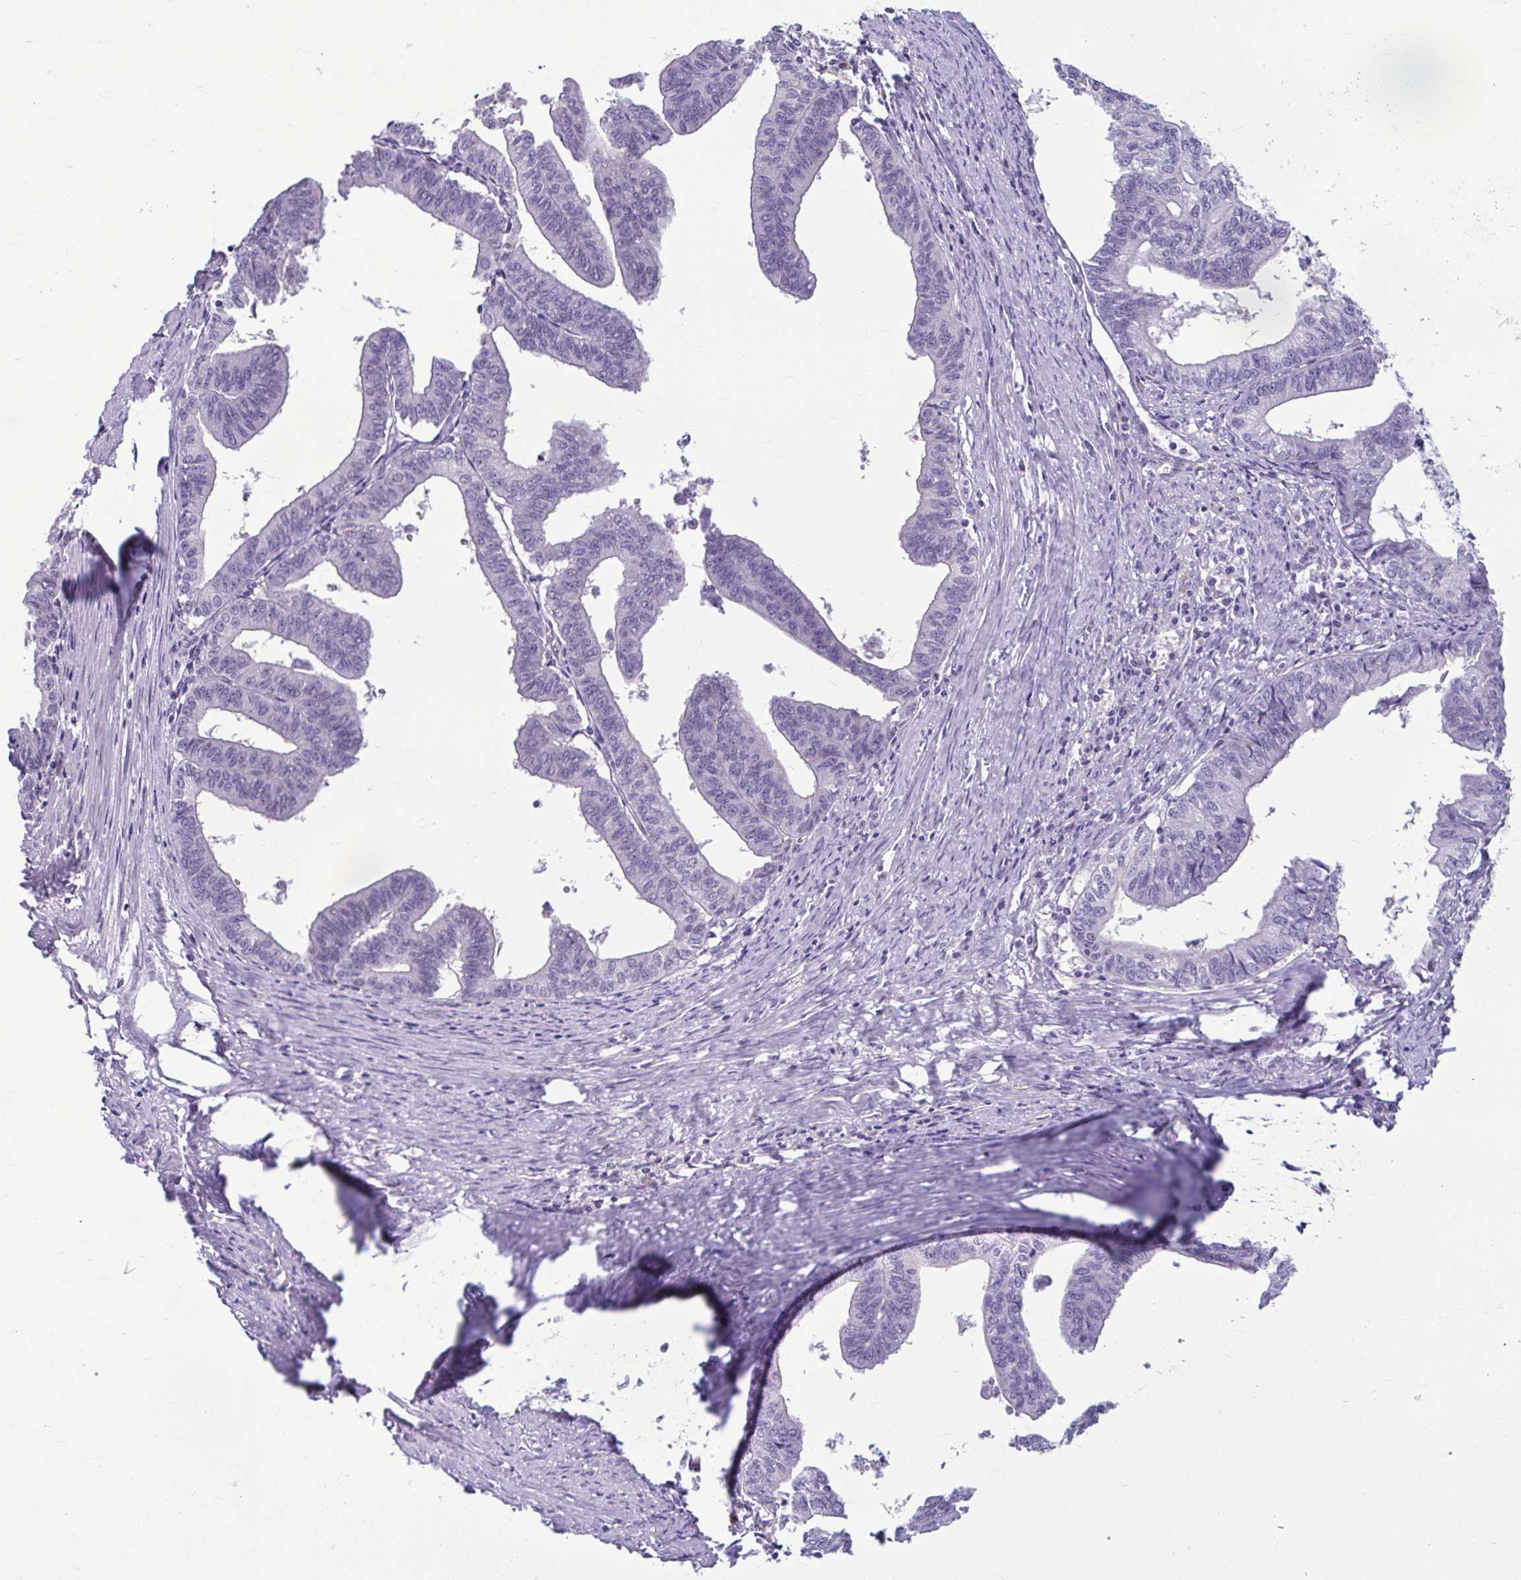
{"staining": {"intensity": "negative", "quantity": "none", "location": "none"}, "tissue": "endometrial cancer", "cell_type": "Tumor cells", "image_type": "cancer", "snomed": [{"axis": "morphology", "description": "Adenocarcinoma, NOS"}, {"axis": "topography", "description": "Endometrium"}], "caption": "The micrograph exhibits no staining of tumor cells in endometrial cancer.", "gene": "SERPINI1", "patient": {"sex": "female", "age": 65}}